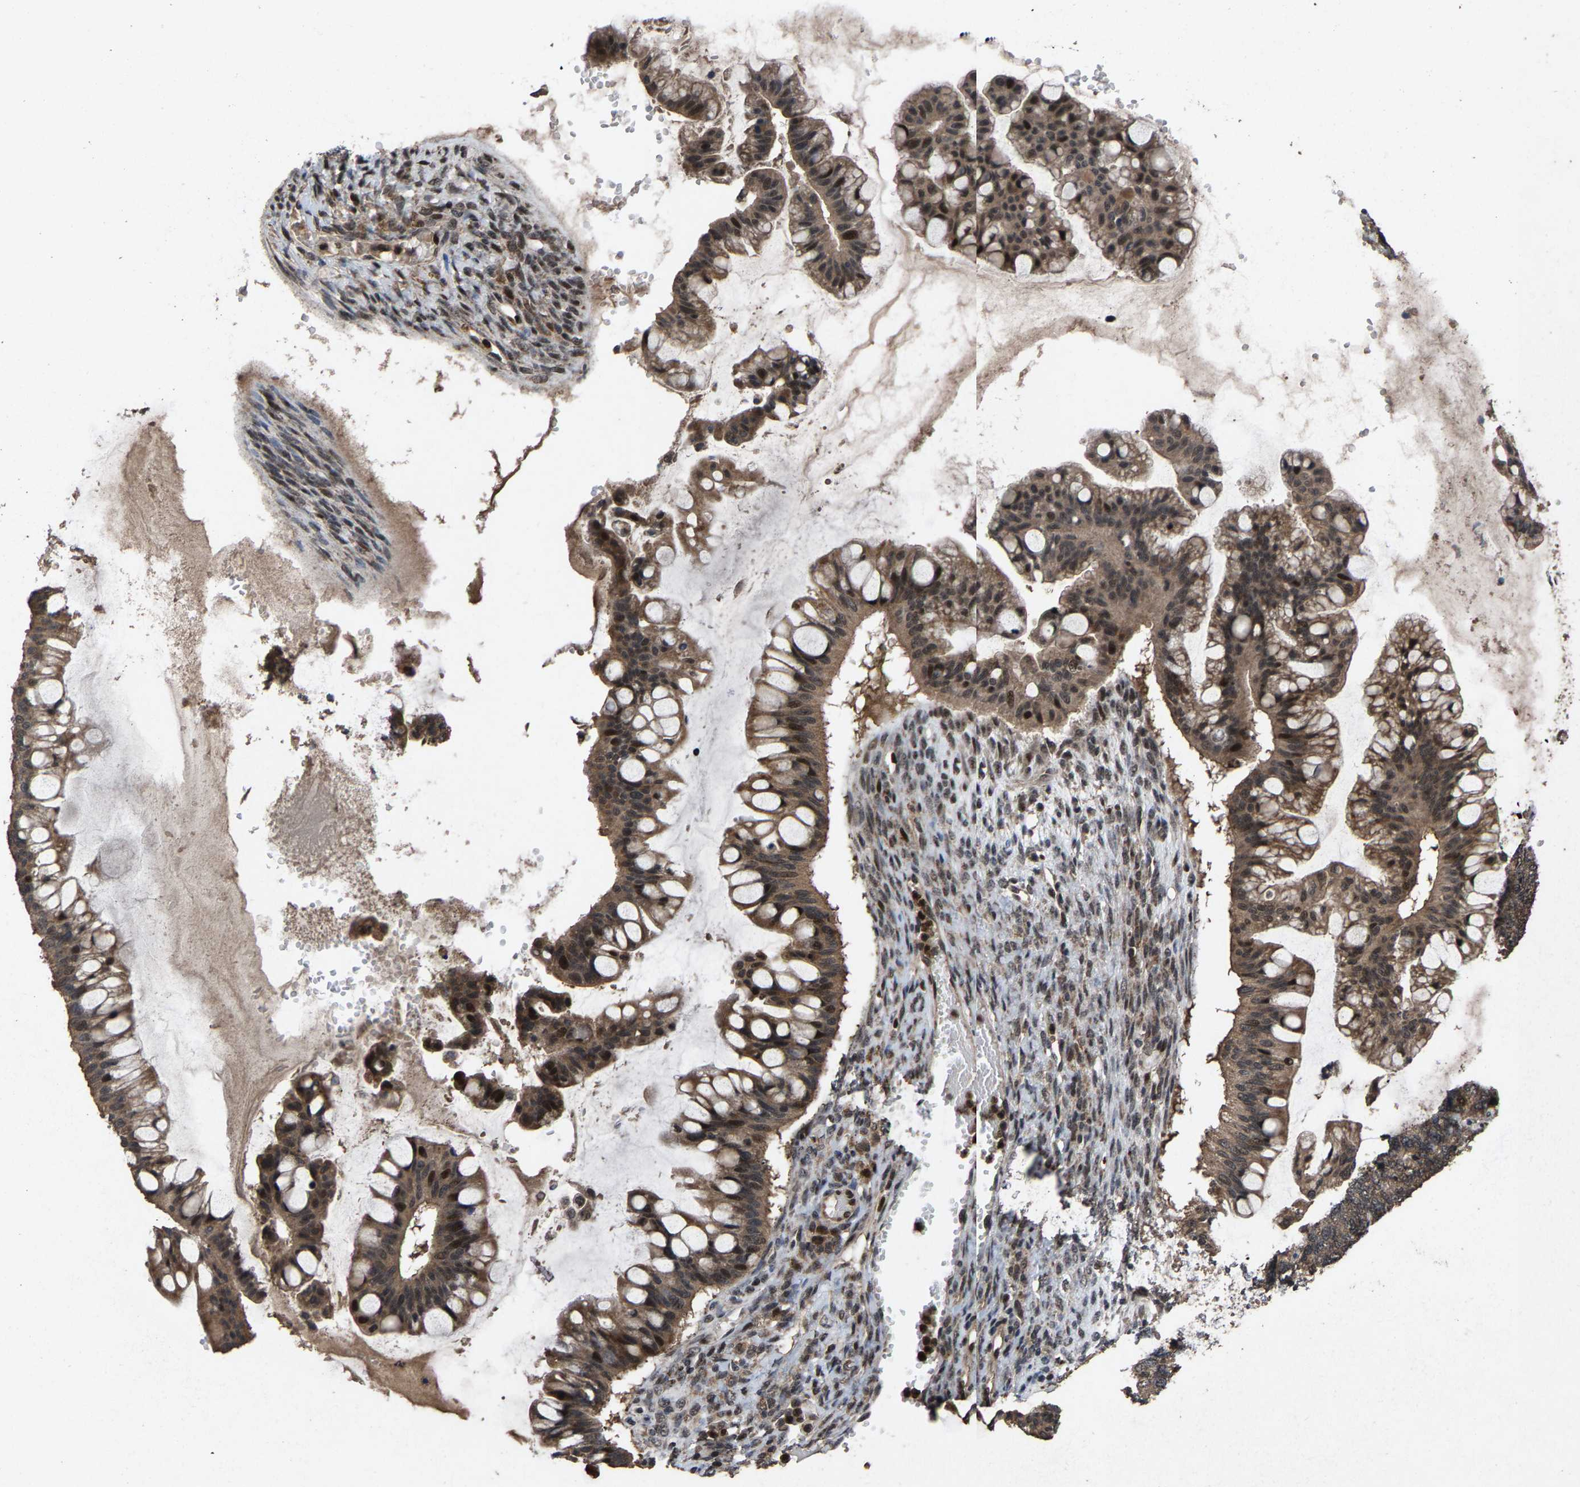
{"staining": {"intensity": "moderate", "quantity": ">75%", "location": "cytoplasmic/membranous,nuclear"}, "tissue": "ovarian cancer", "cell_type": "Tumor cells", "image_type": "cancer", "snomed": [{"axis": "morphology", "description": "Cystadenocarcinoma, mucinous, NOS"}, {"axis": "topography", "description": "Ovary"}], "caption": "Ovarian mucinous cystadenocarcinoma was stained to show a protein in brown. There is medium levels of moderate cytoplasmic/membranous and nuclear expression in about >75% of tumor cells. Ihc stains the protein in brown and the nuclei are stained blue.", "gene": "HAUS6", "patient": {"sex": "female", "age": 73}}